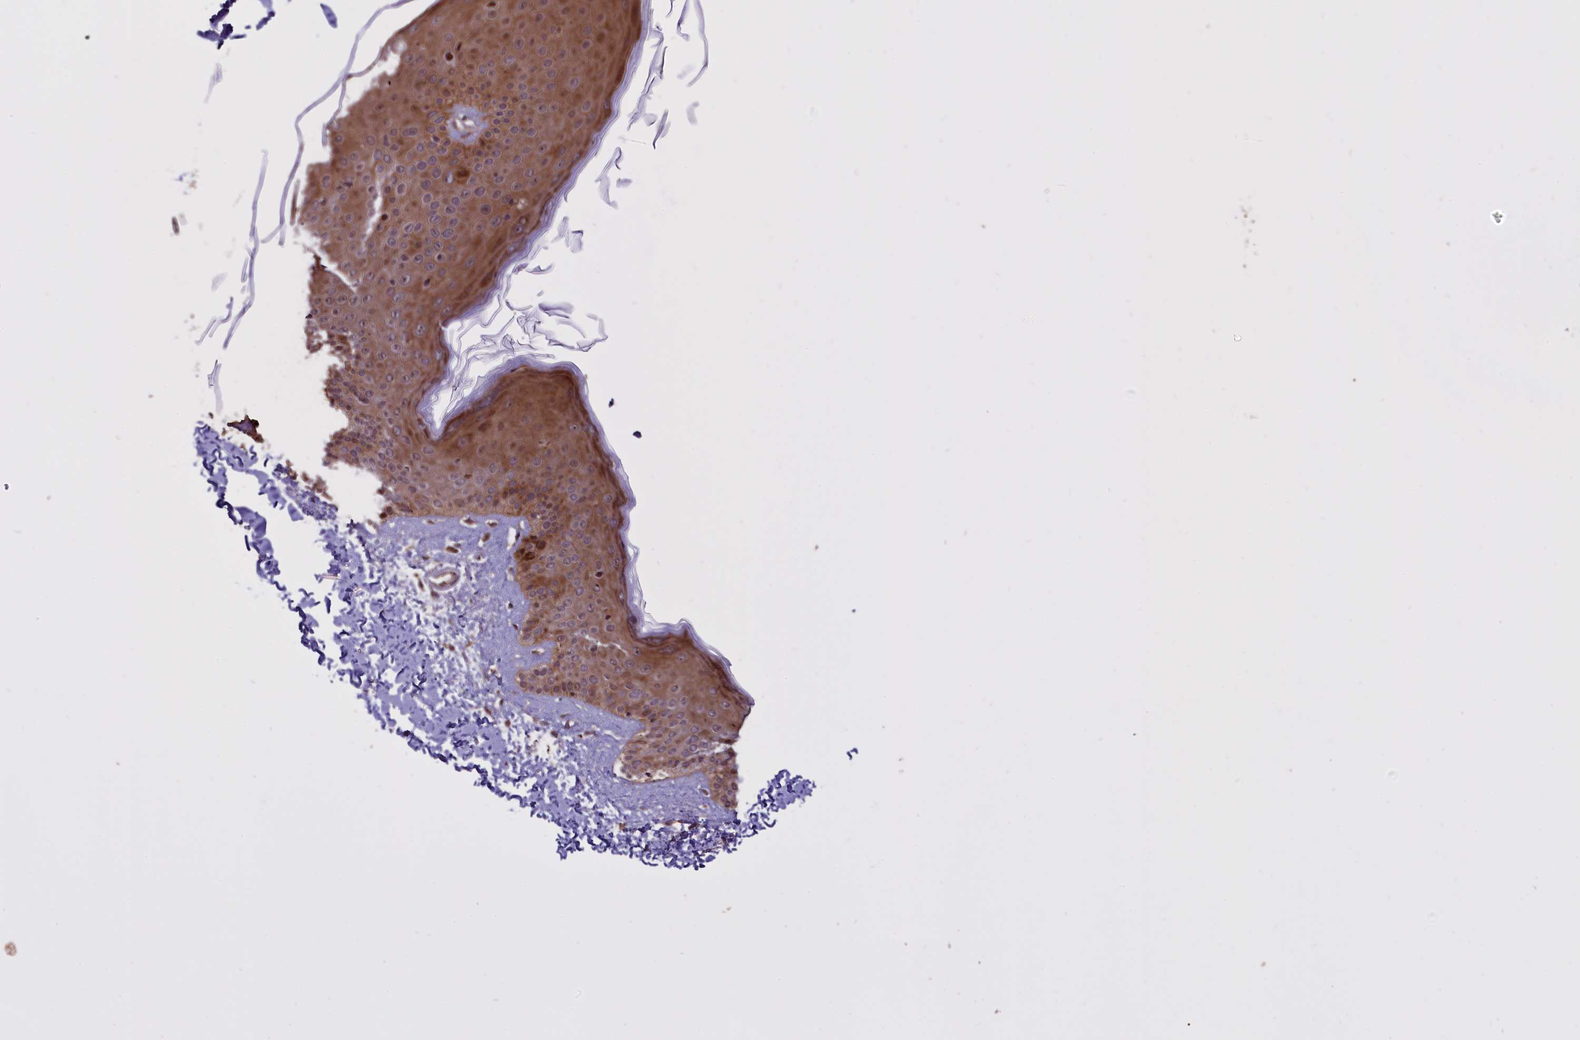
{"staining": {"intensity": "negative", "quantity": "none", "location": "none"}, "tissue": "skin", "cell_type": "Fibroblasts", "image_type": "normal", "snomed": [{"axis": "morphology", "description": "Normal tissue, NOS"}, {"axis": "topography", "description": "Skin"}], "caption": "The histopathology image reveals no significant positivity in fibroblasts of skin.", "gene": "ENHO", "patient": {"sex": "male", "age": 52}}